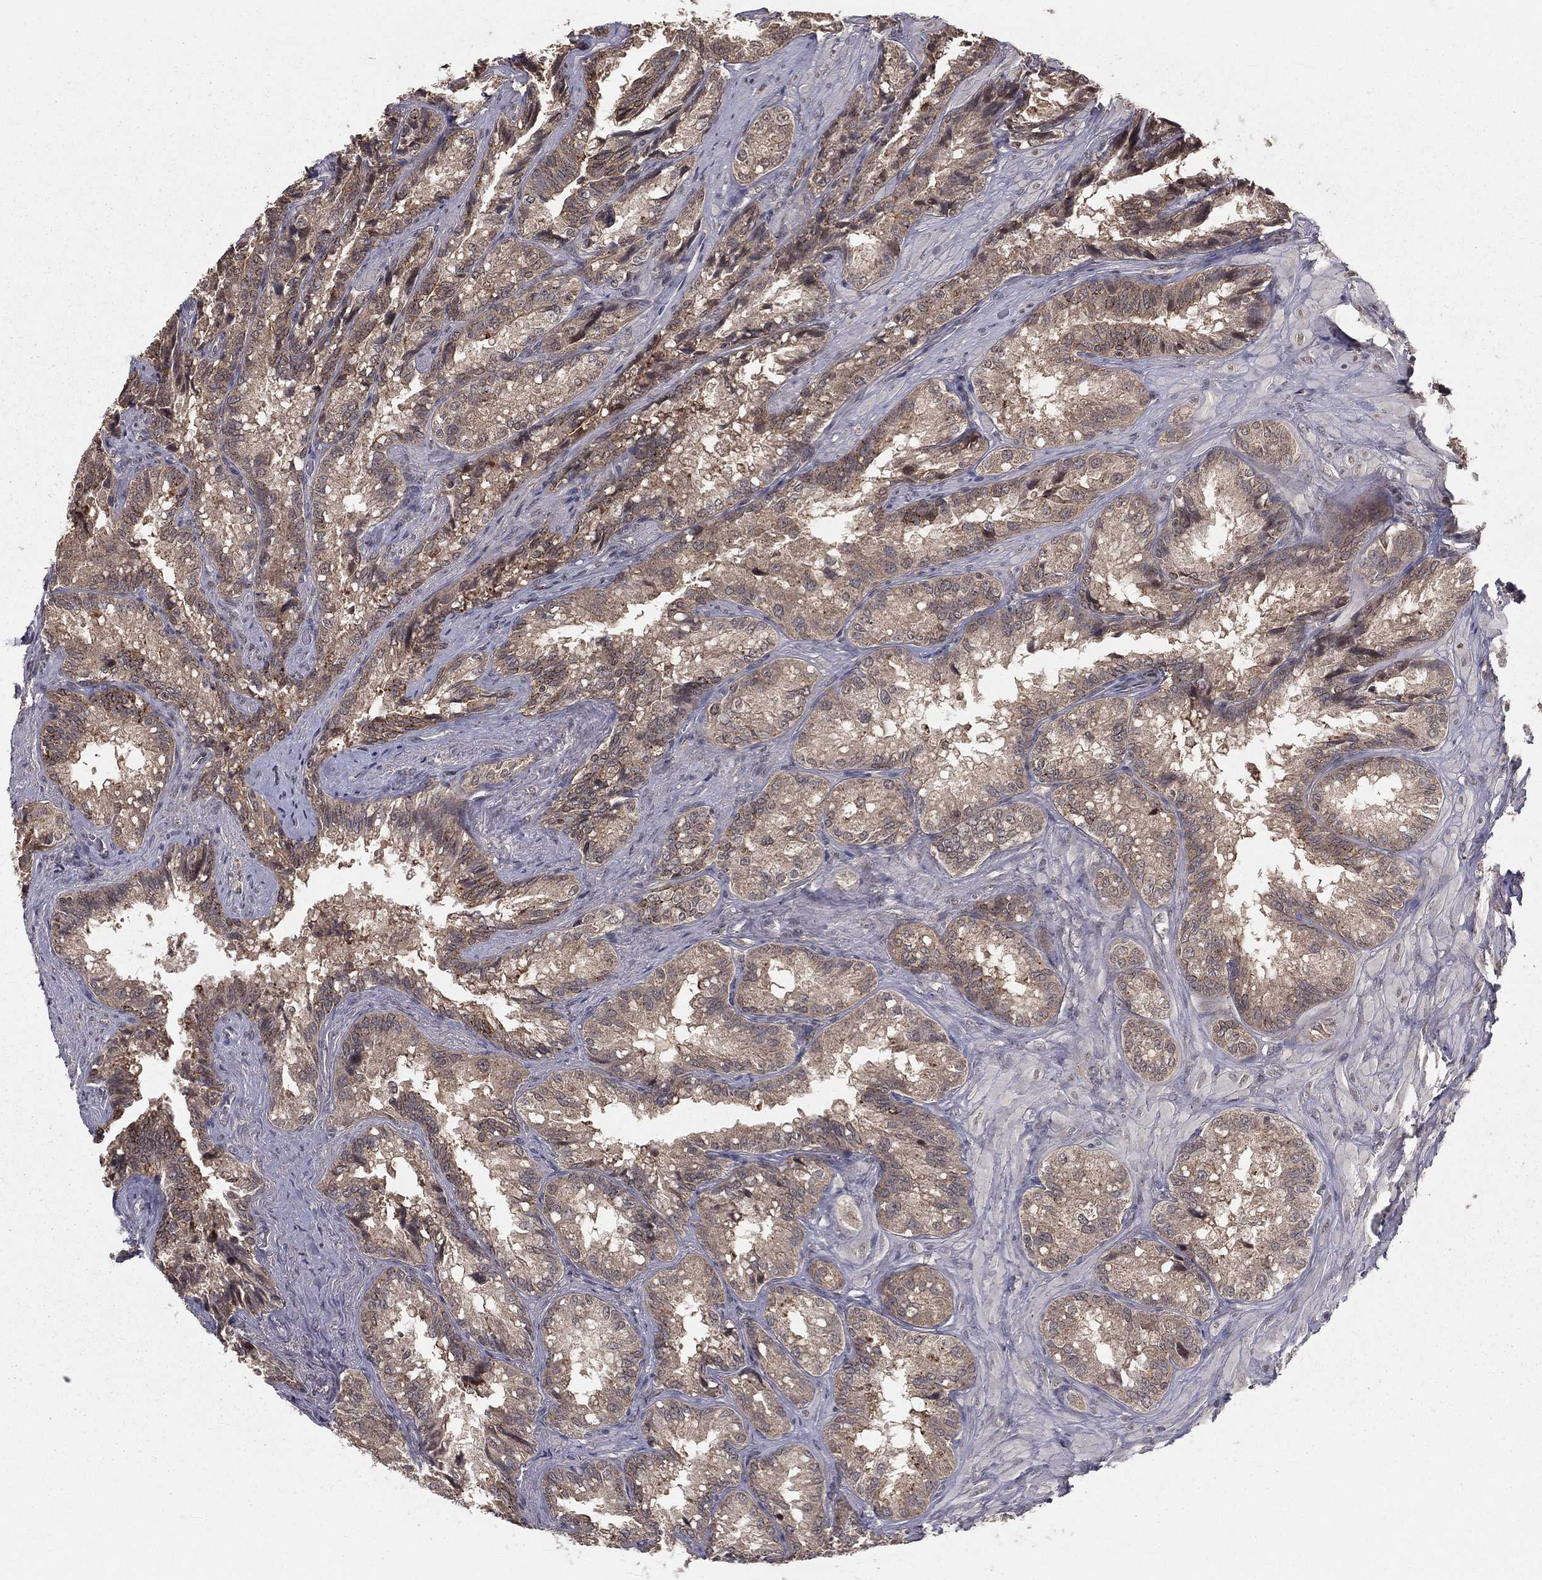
{"staining": {"intensity": "weak", "quantity": ">75%", "location": "cytoplasmic/membranous"}, "tissue": "seminal vesicle", "cell_type": "Glandular cells", "image_type": "normal", "snomed": [{"axis": "morphology", "description": "Normal tissue, NOS"}, {"axis": "topography", "description": "Seminal veicle"}], "caption": "A micrograph of seminal vesicle stained for a protein reveals weak cytoplasmic/membranous brown staining in glandular cells. (Brightfield microscopy of DAB IHC at high magnification).", "gene": "ZDHHC15", "patient": {"sex": "male", "age": 68}}